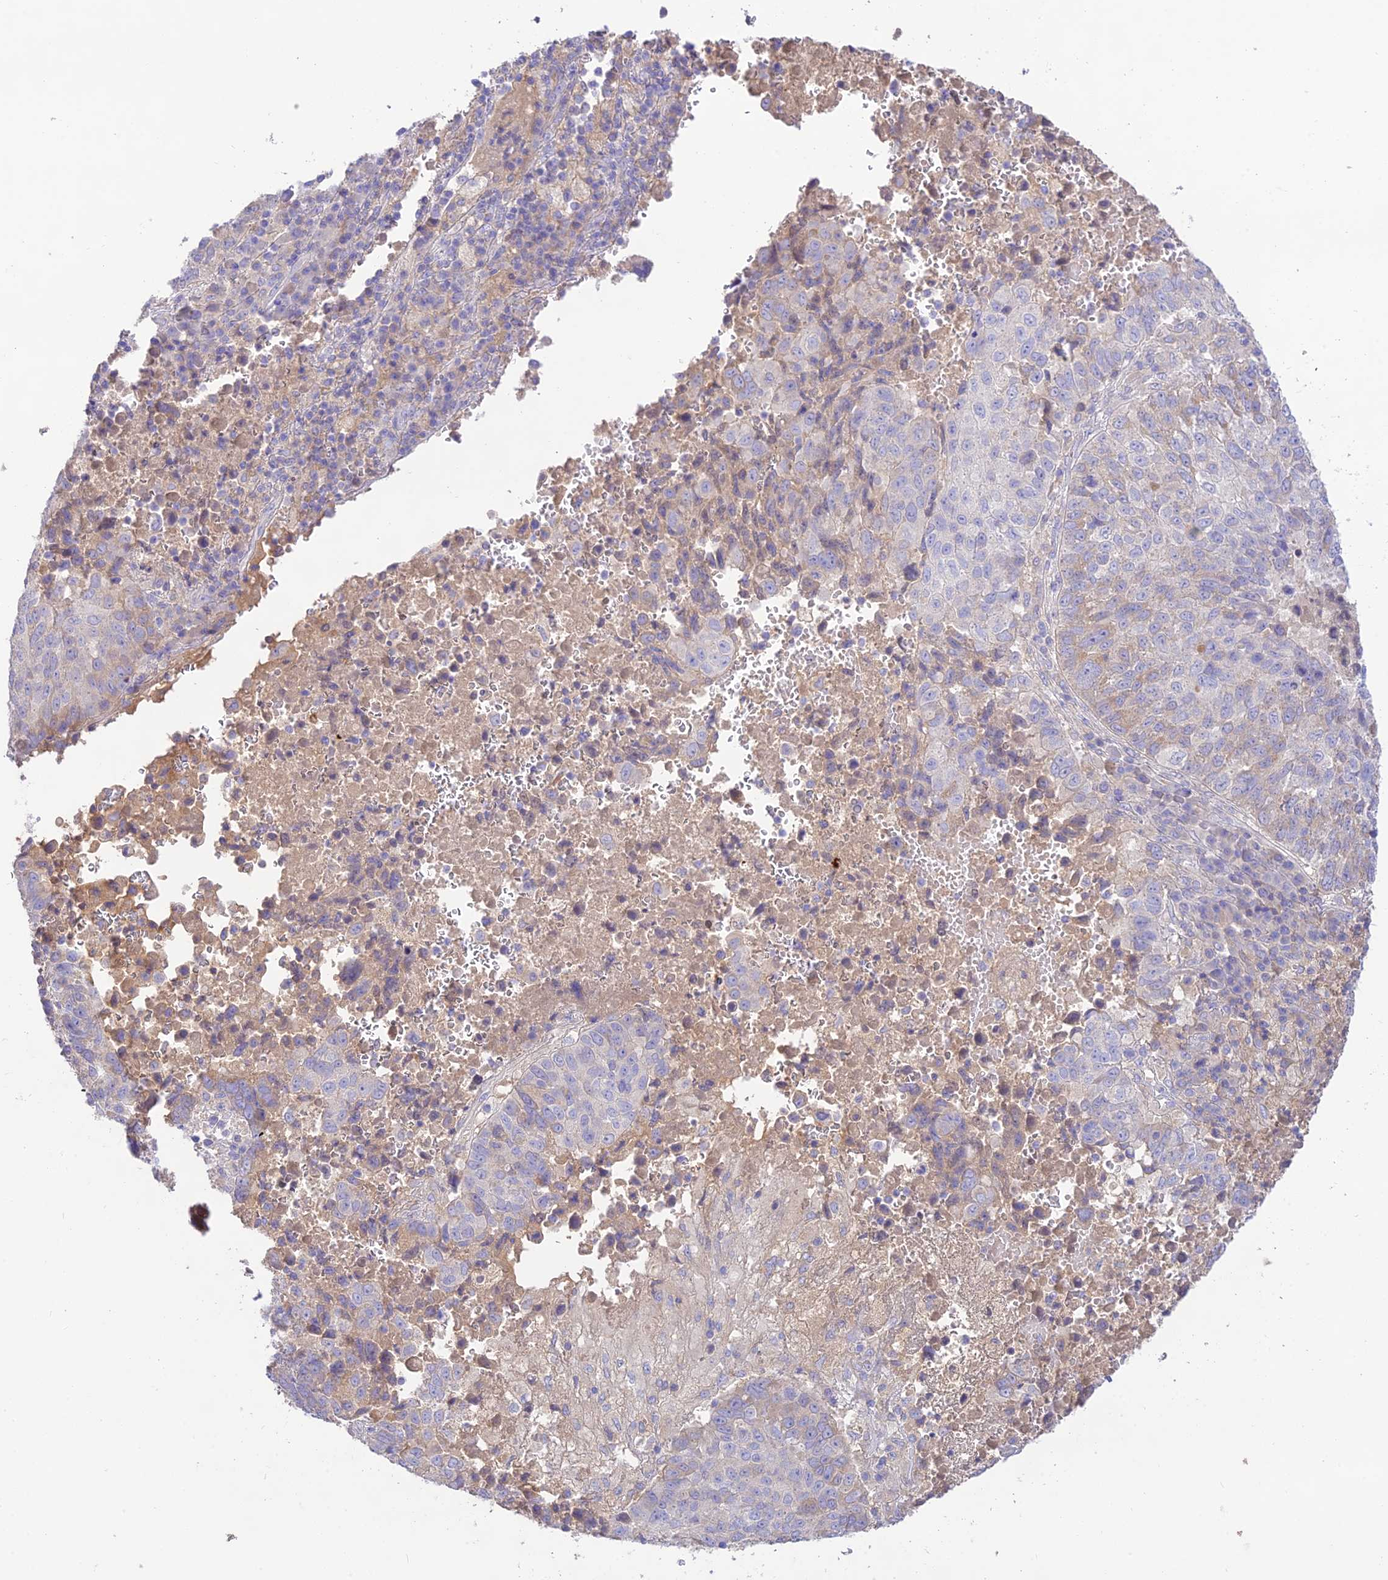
{"staining": {"intensity": "negative", "quantity": "none", "location": "none"}, "tissue": "lung cancer", "cell_type": "Tumor cells", "image_type": "cancer", "snomed": [{"axis": "morphology", "description": "Squamous cell carcinoma, NOS"}, {"axis": "topography", "description": "Lung"}], "caption": "Lung squamous cell carcinoma was stained to show a protein in brown. There is no significant staining in tumor cells.", "gene": "NLRP9", "patient": {"sex": "male", "age": 73}}